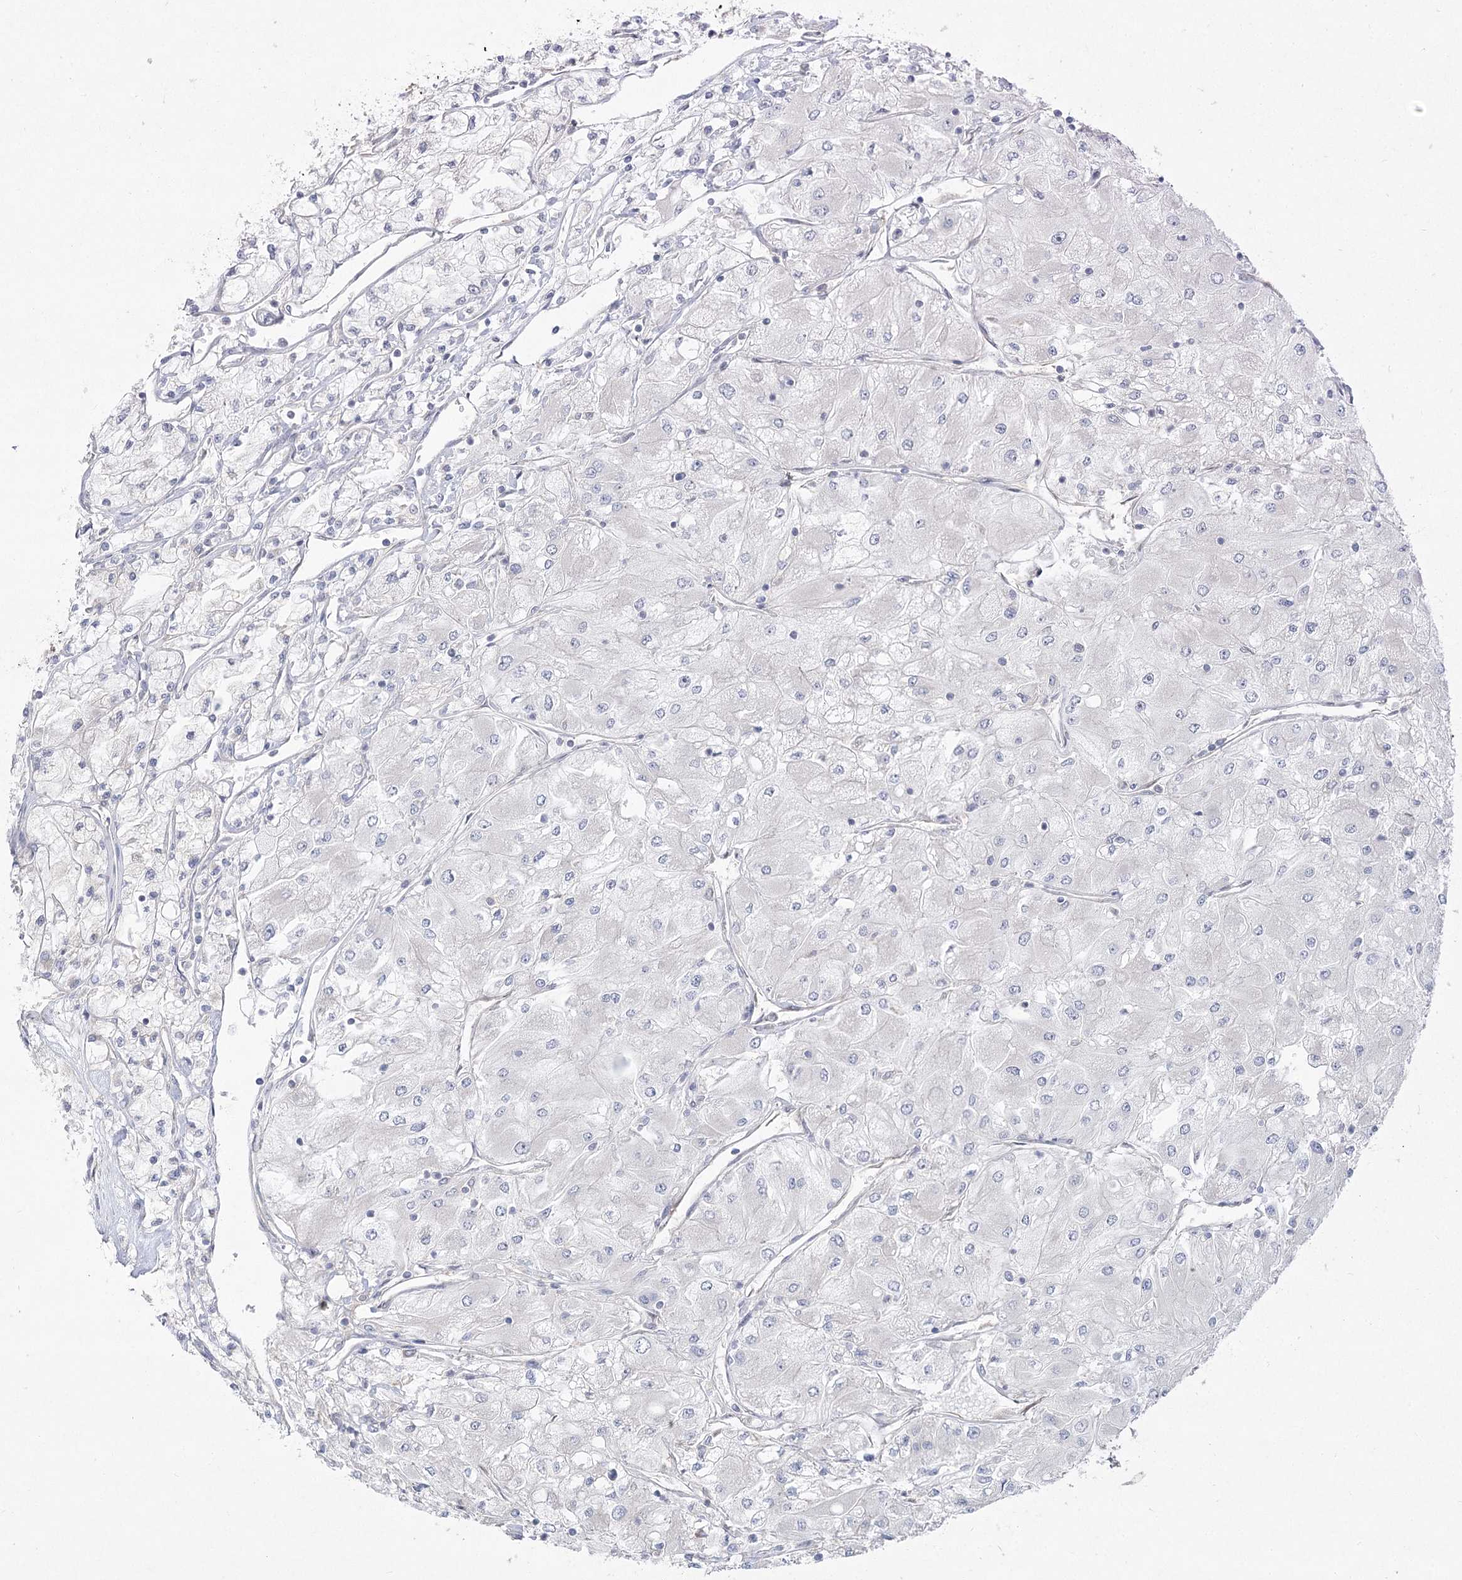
{"staining": {"intensity": "negative", "quantity": "none", "location": "none"}, "tissue": "renal cancer", "cell_type": "Tumor cells", "image_type": "cancer", "snomed": [{"axis": "morphology", "description": "Adenocarcinoma, NOS"}, {"axis": "topography", "description": "Kidney"}], "caption": "DAB (3,3'-diaminobenzidine) immunohistochemical staining of human renal cancer (adenocarcinoma) displays no significant expression in tumor cells. (IHC, brightfield microscopy, high magnification).", "gene": "CAMTA1", "patient": {"sex": "male", "age": 80}}